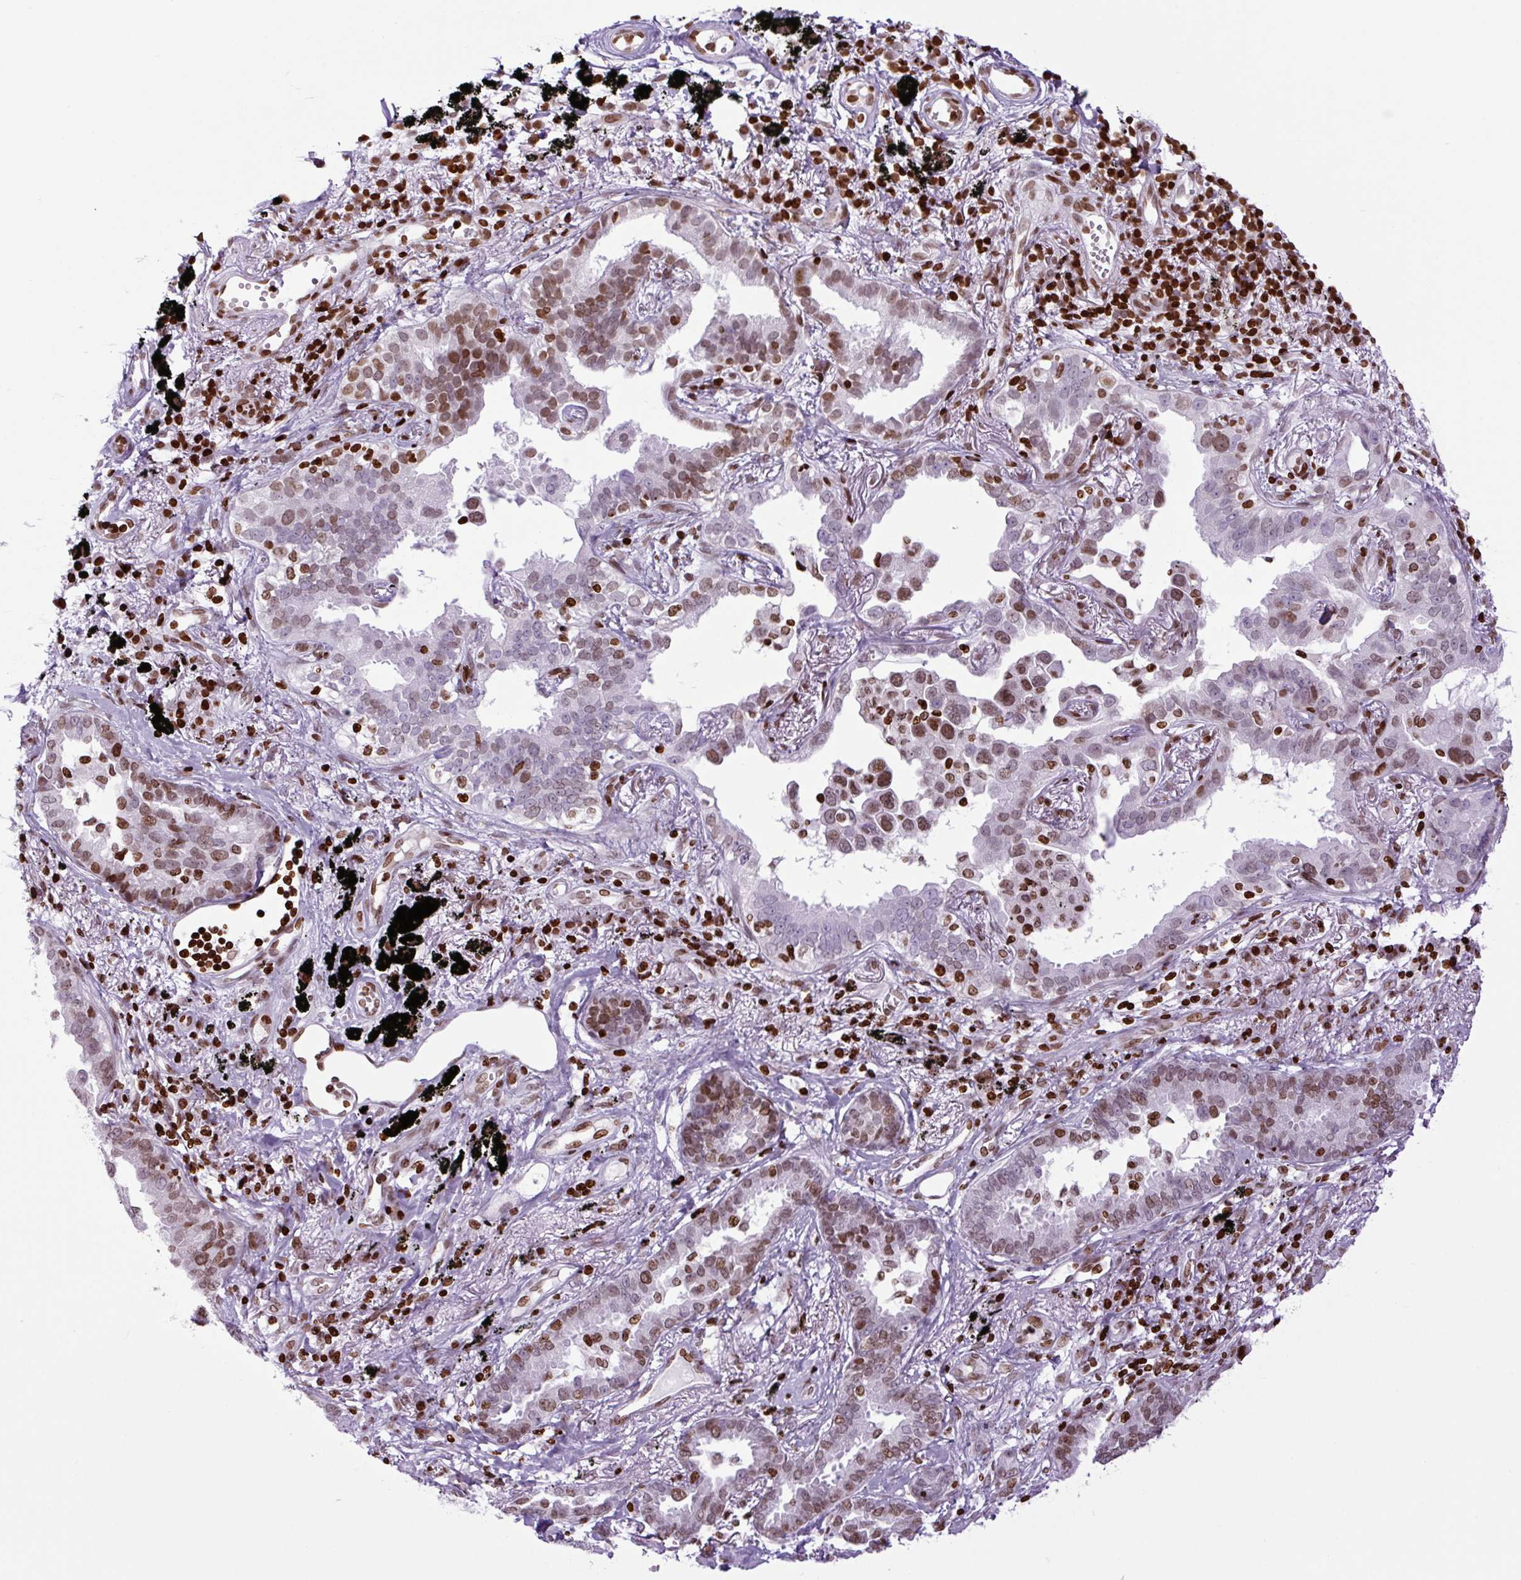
{"staining": {"intensity": "moderate", "quantity": ">75%", "location": "nuclear"}, "tissue": "lung cancer", "cell_type": "Tumor cells", "image_type": "cancer", "snomed": [{"axis": "morphology", "description": "Adenocarcinoma, NOS"}, {"axis": "topography", "description": "Lung"}], "caption": "Lung cancer tissue exhibits moderate nuclear positivity in approximately >75% of tumor cells The protein is stained brown, and the nuclei are stained in blue (DAB IHC with brightfield microscopy, high magnification).", "gene": "H1-3", "patient": {"sex": "male", "age": 67}}